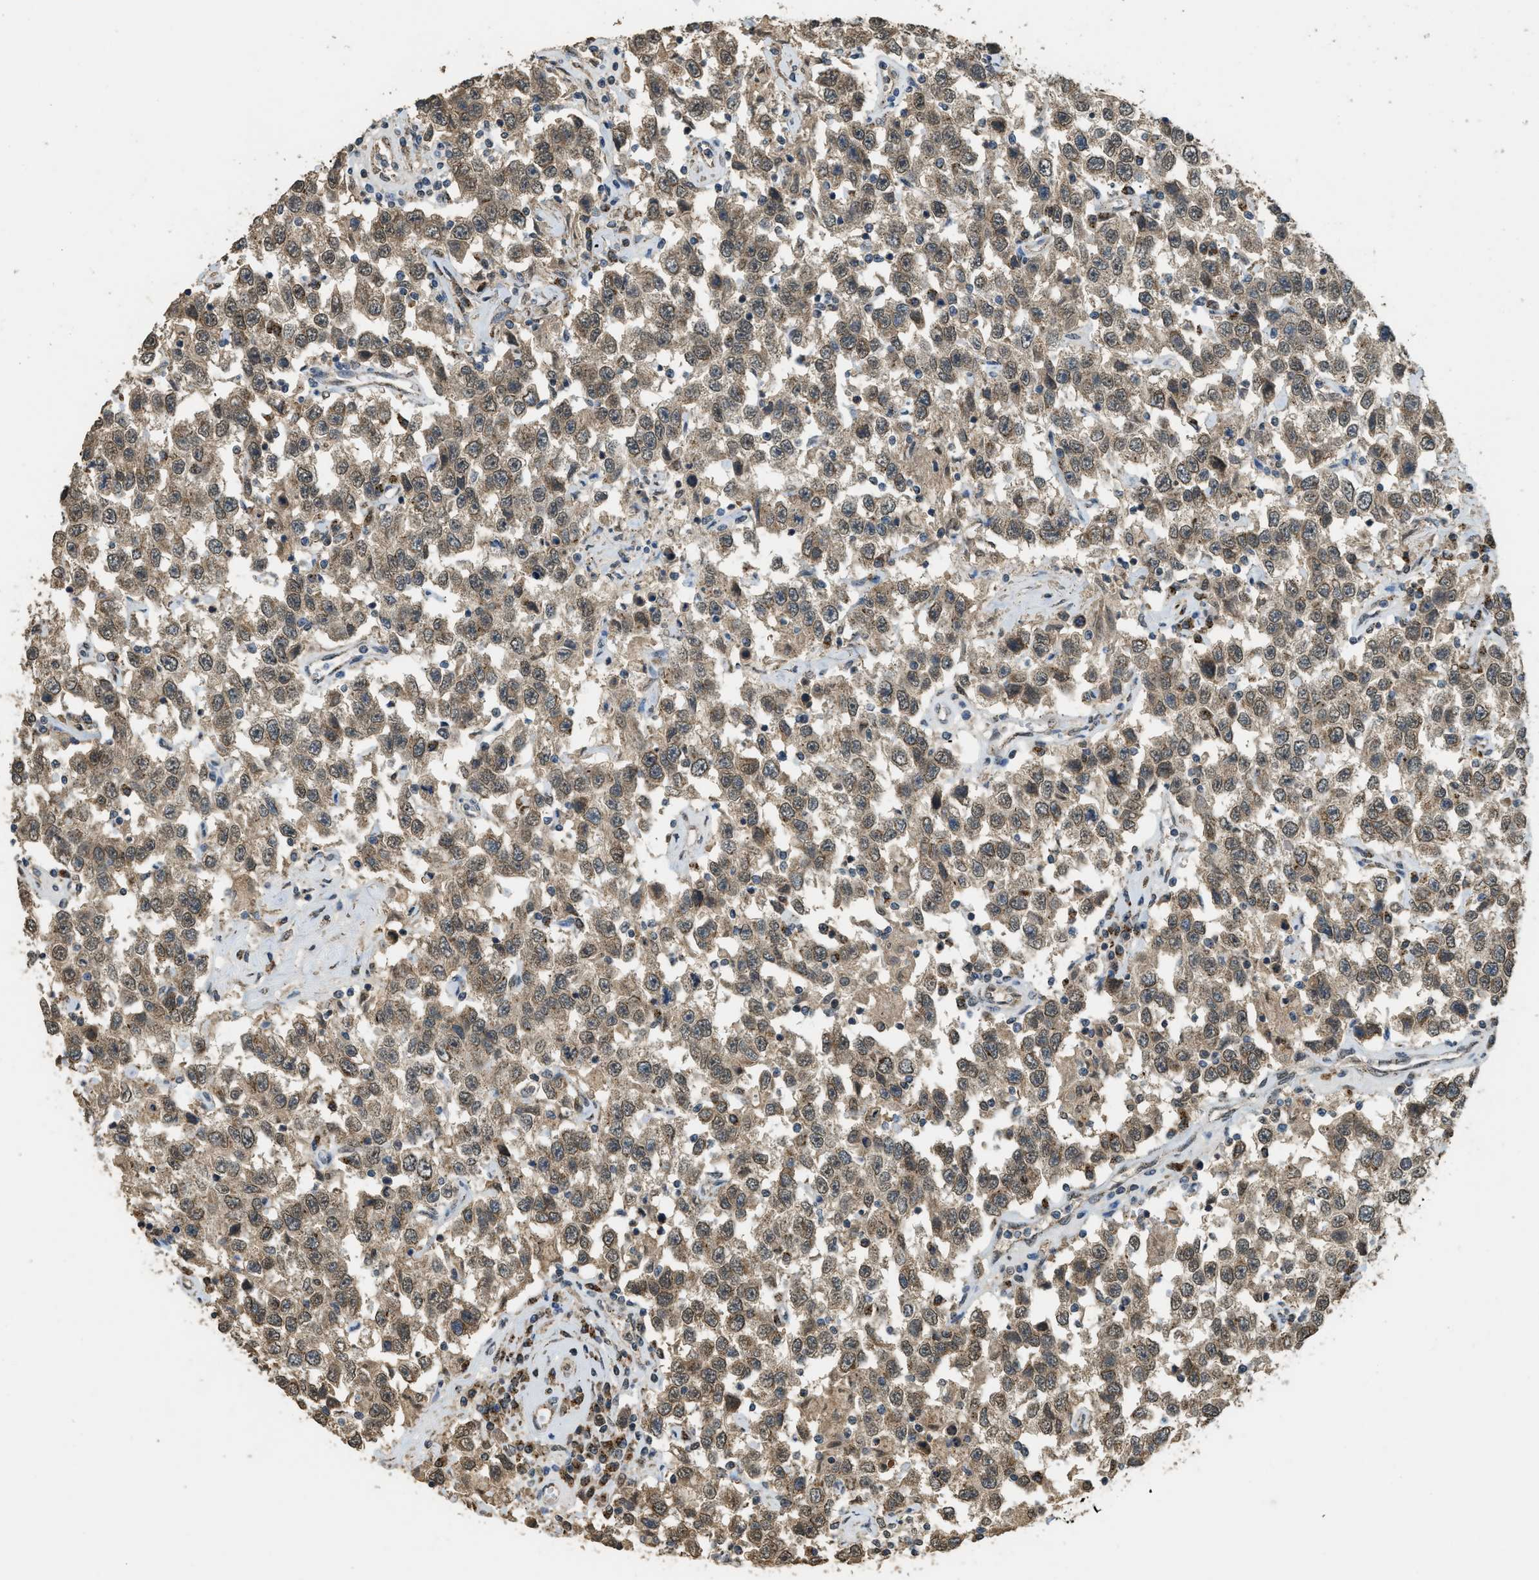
{"staining": {"intensity": "moderate", "quantity": ">75%", "location": "cytoplasmic/membranous"}, "tissue": "testis cancer", "cell_type": "Tumor cells", "image_type": "cancer", "snomed": [{"axis": "morphology", "description": "Seminoma, NOS"}, {"axis": "topography", "description": "Testis"}], "caption": "A histopathology image of testis cancer stained for a protein displays moderate cytoplasmic/membranous brown staining in tumor cells. Nuclei are stained in blue.", "gene": "IPO7", "patient": {"sex": "male", "age": 41}}